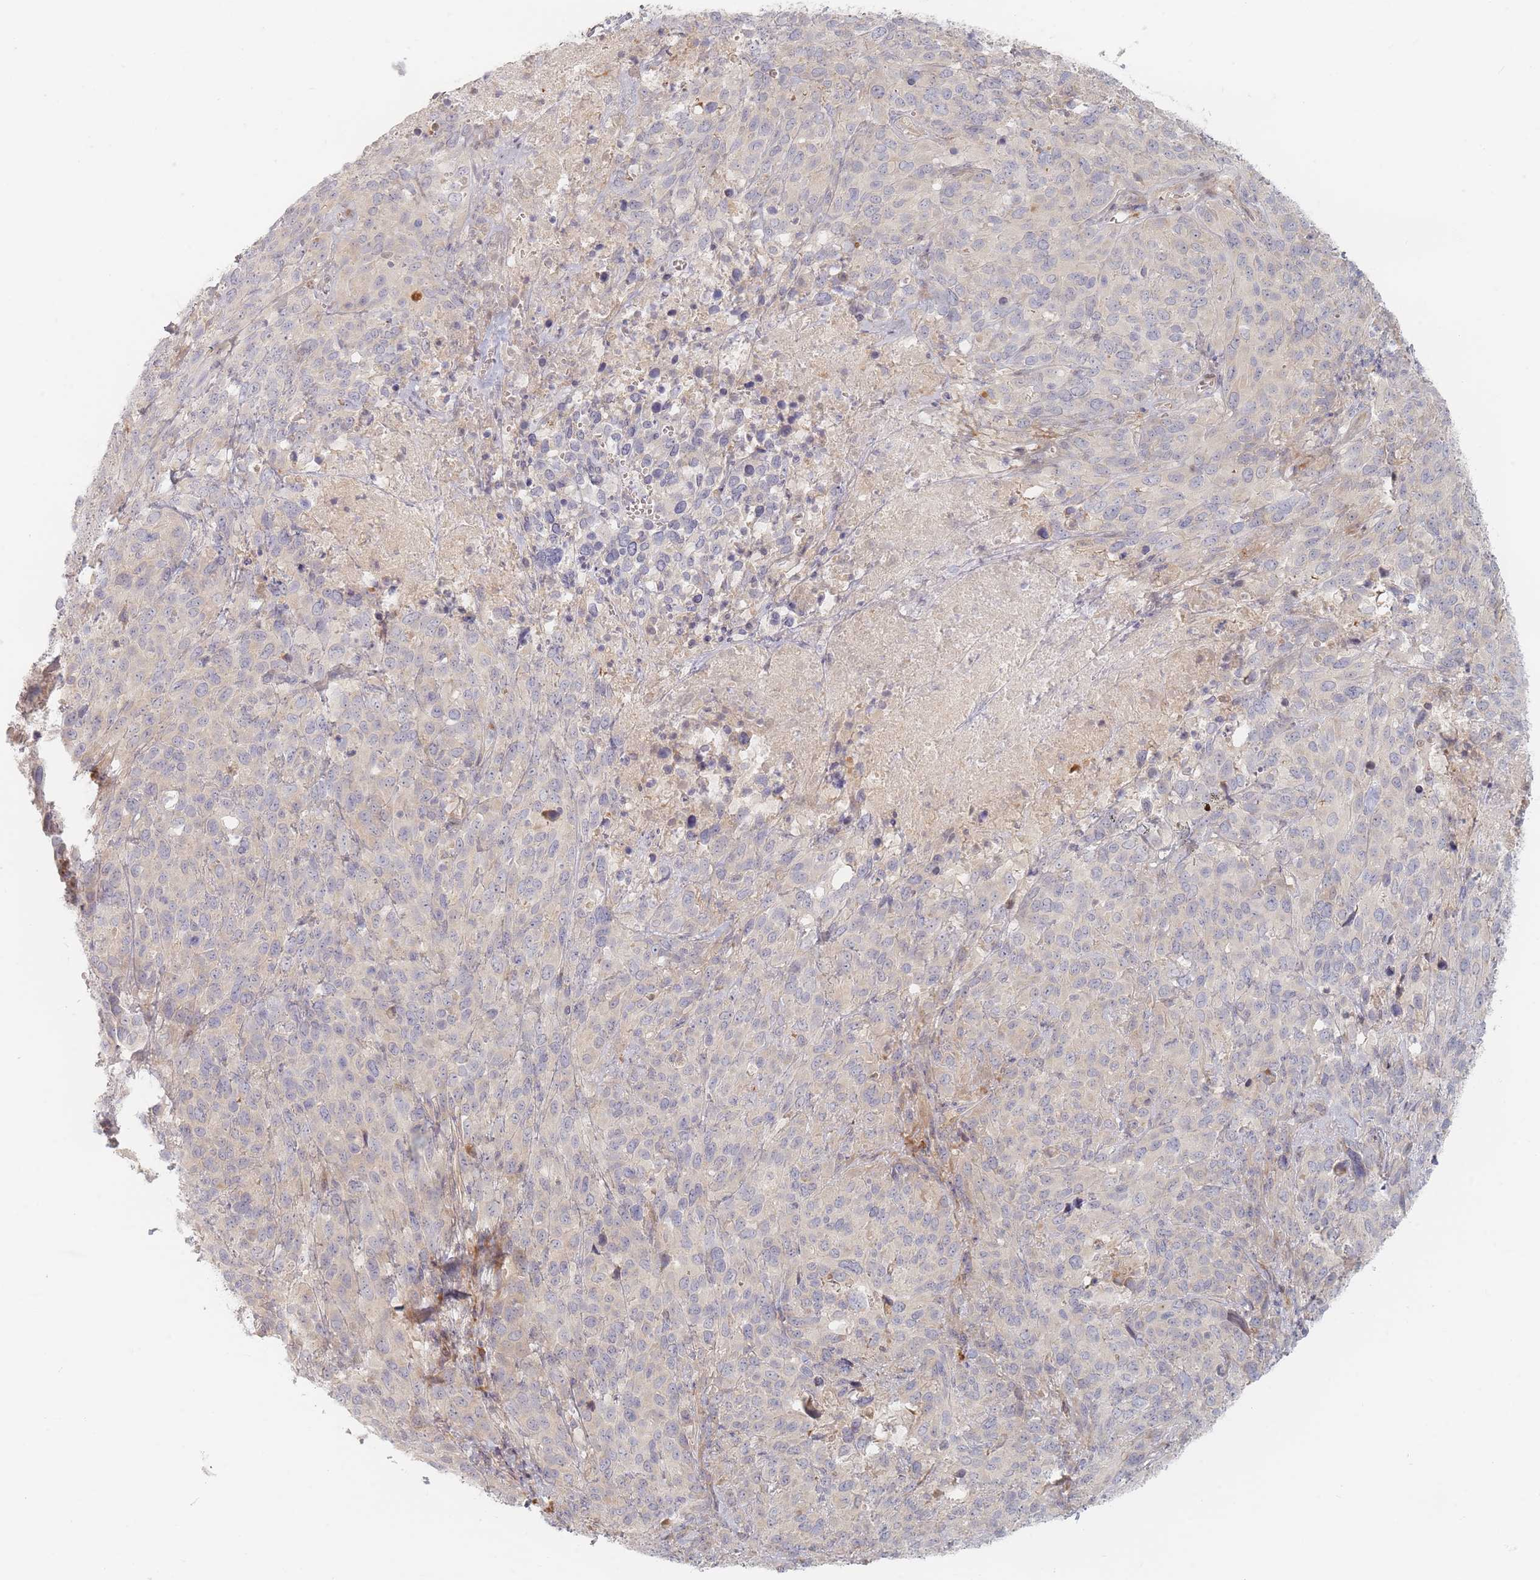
{"staining": {"intensity": "weak", "quantity": "25%-75%", "location": "cytoplasmic/membranous"}, "tissue": "cervical cancer", "cell_type": "Tumor cells", "image_type": "cancer", "snomed": [{"axis": "morphology", "description": "Squamous cell carcinoma, NOS"}, {"axis": "topography", "description": "Cervix"}], "caption": "Immunohistochemistry (IHC) (DAB) staining of human squamous cell carcinoma (cervical) reveals weak cytoplasmic/membranous protein expression in approximately 25%-75% of tumor cells.", "gene": "ZKSCAN7", "patient": {"sex": "female", "age": 51}}